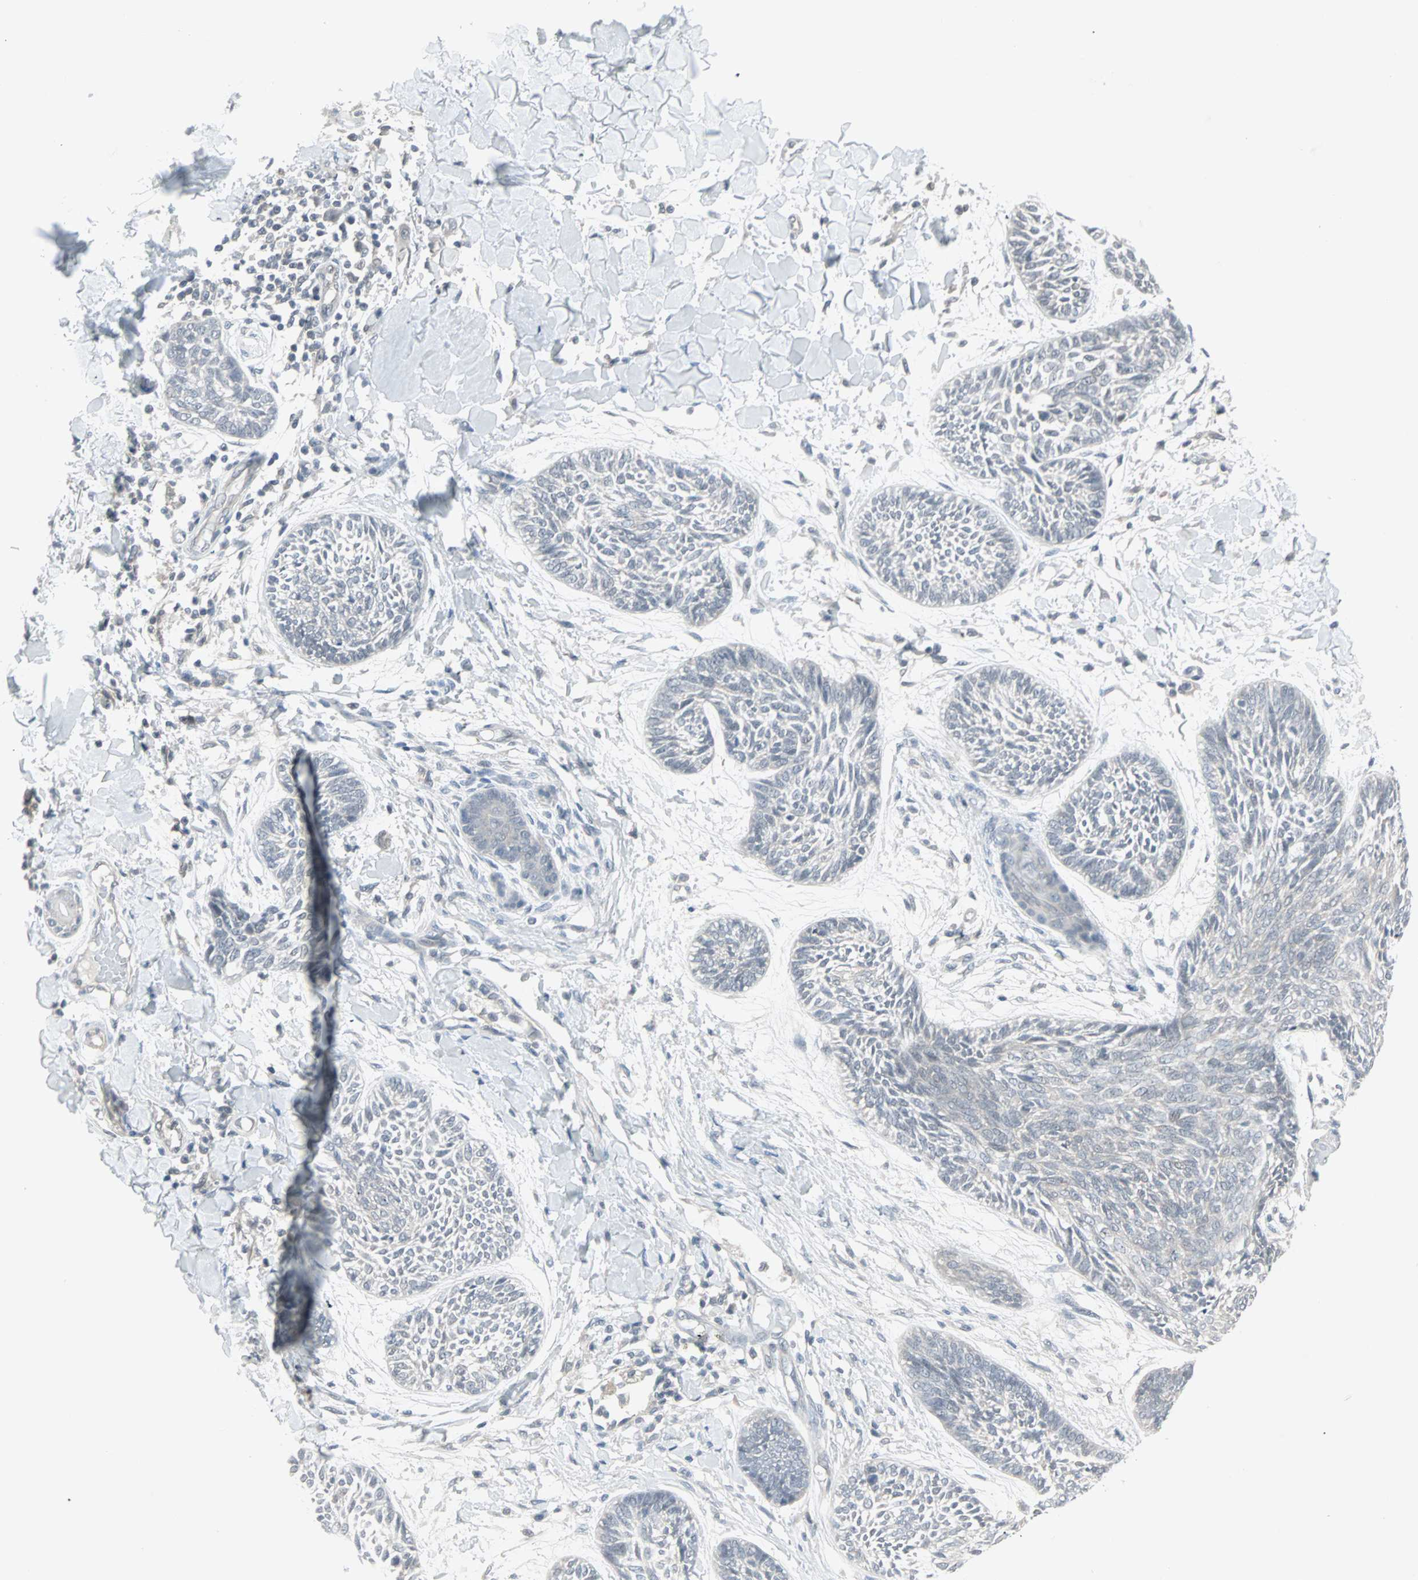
{"staining": {"intensity": "negative", "quantity": "none", "location": "none"}, "tissue": "skin cancer", "cell_type": "Tumor cells", "image_type": "cancer", "snomed": [{"axis": "morphology", "description": "Papilloma, NOS"}, {"axis": "morphology", "description": "Basal cell carcinoma"}, {"axis": "topography", "description": "Skin"}], "caption": "A histopathology image of skin cancer (papilloma) stained for a protein exhibits no brown staining in tumor cells.", "gene": "PTPA", "patient": {"sex": "male", "age": 87}}